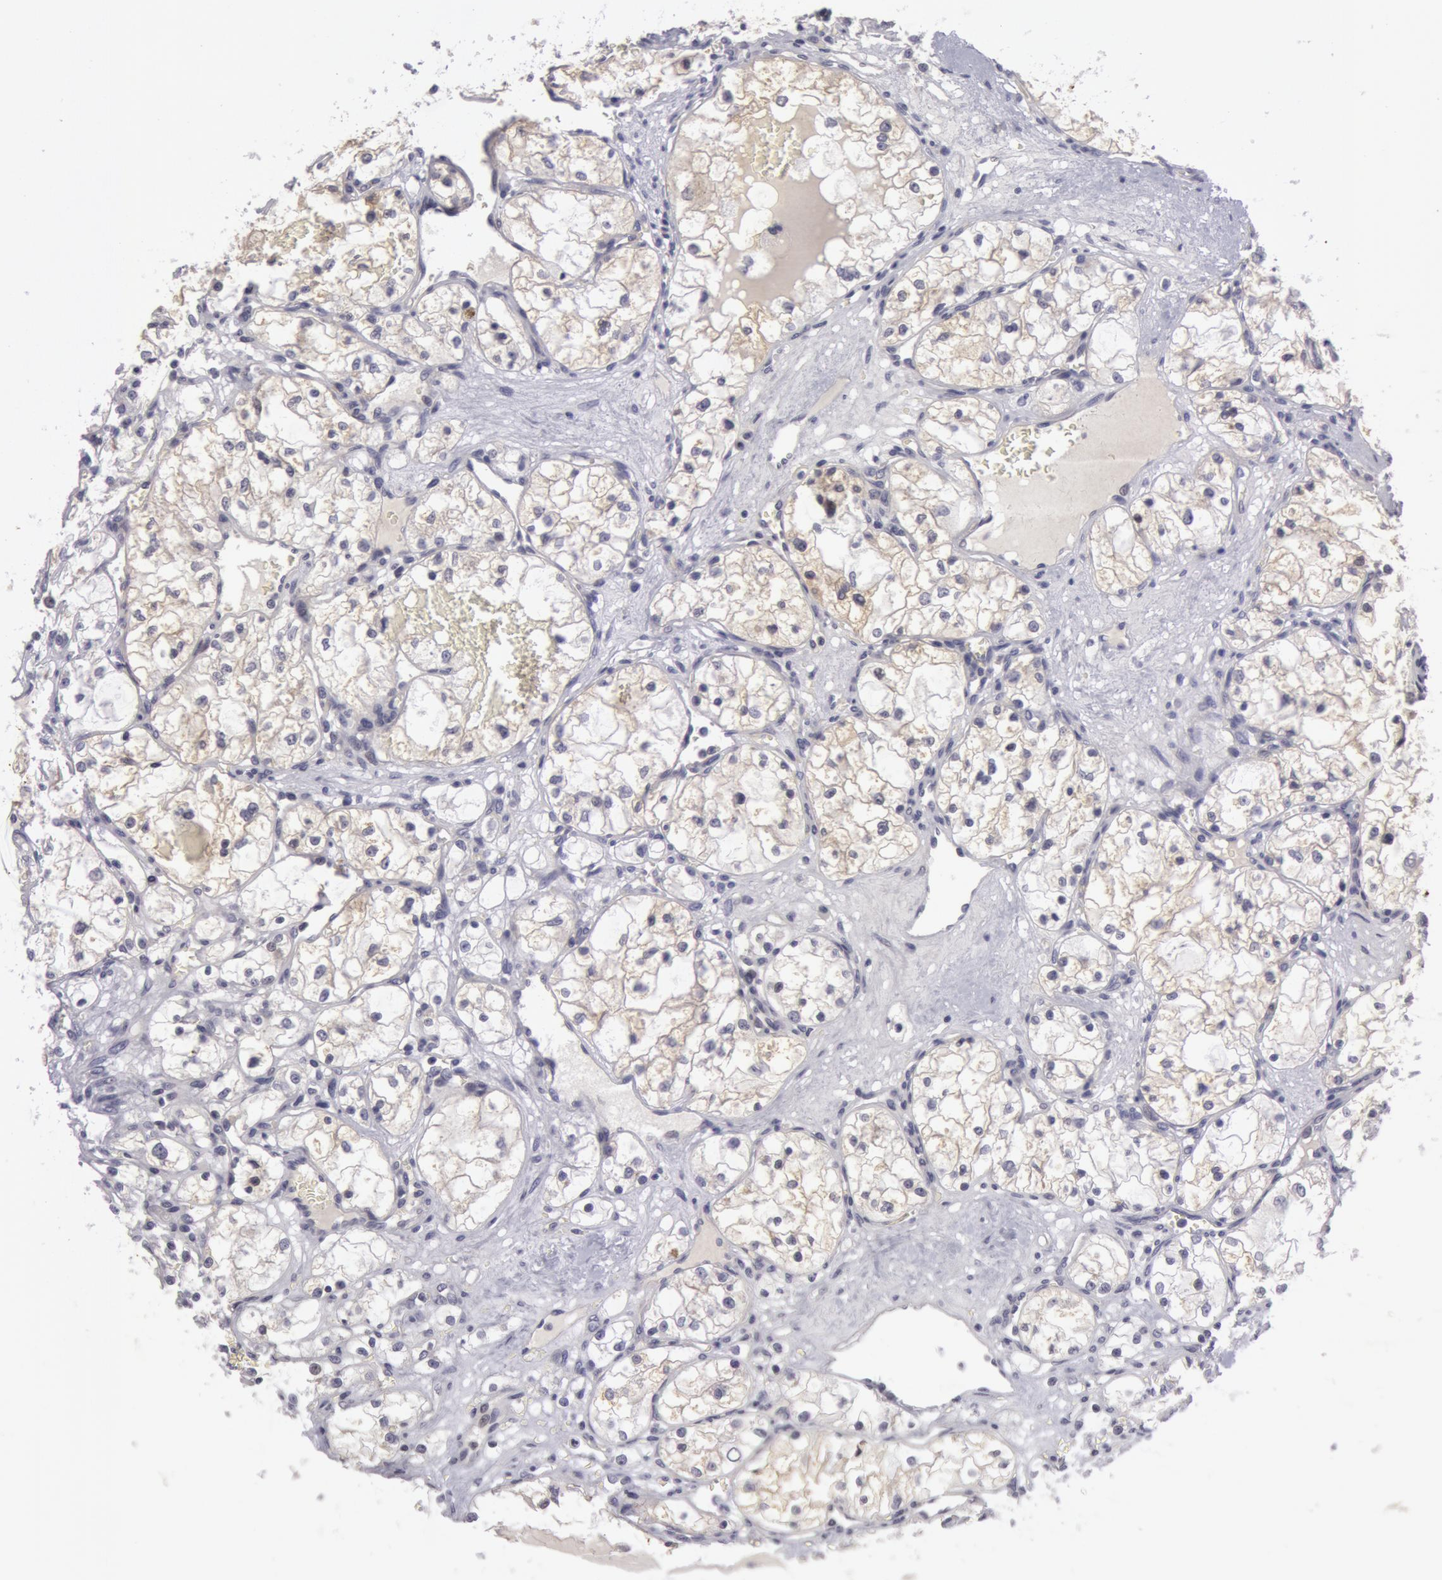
{"staining": {"intensity": "negative", "quantity": "none", "location": "none"}, "tissue": "renal cancer", "cell_type": "Tumor cells", "image_type": "cancer", "snomed": [{"axis": "morphology", "description": "Adenocarcinoma, NOS"}, {"axis": "topography", "description": "Kidney"}], "caption": "An IHC image of renal adenocarcinoma is shown. There is no staining in tumor cells of renal adenocarcinoma.", "gene": "NLGN4X", "patient": {"sex": "male", "age": 61}}